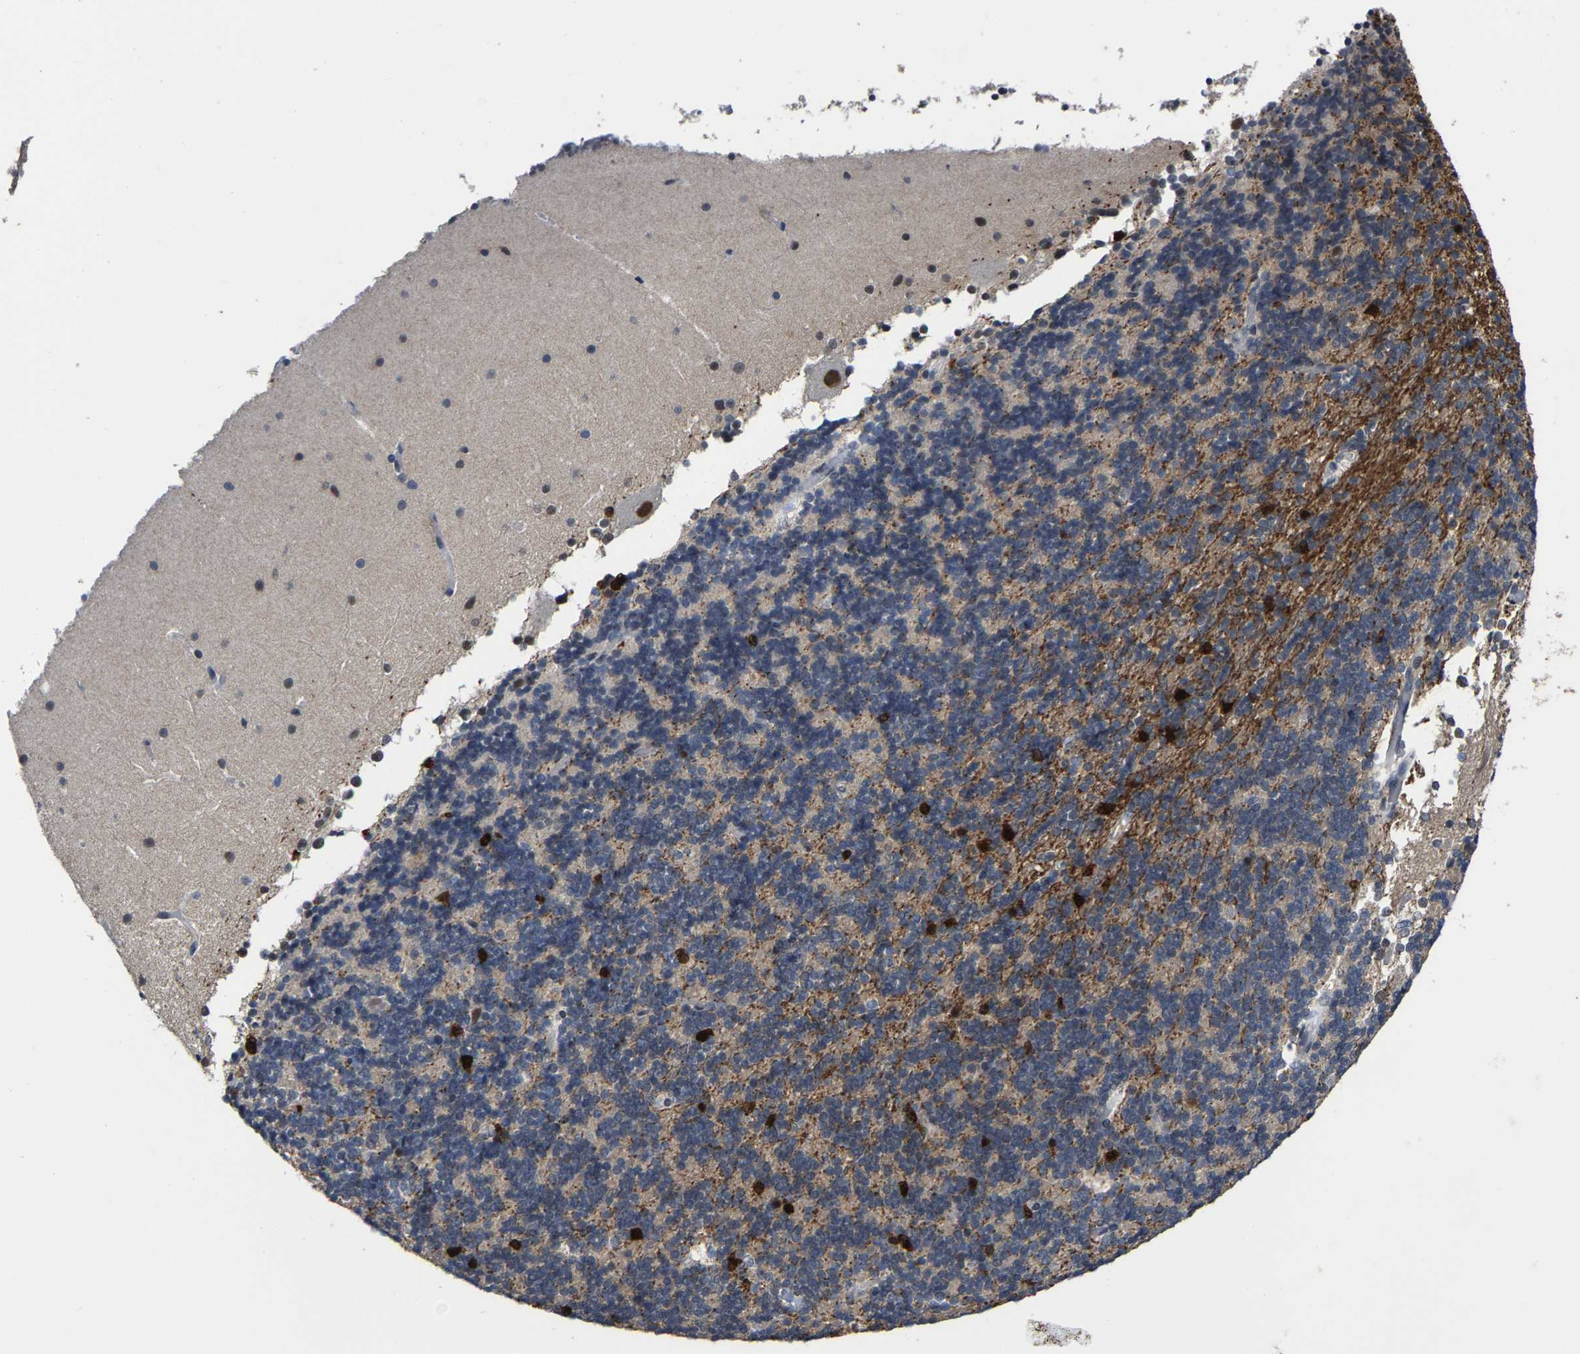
{"staining": {"intensity": "strong", "quantity": "<25%", "location": "nuclear"}, "tissue": "cerebellum", "cell_type": "Cells in granular layer", "image_type": "normal", "snomed": [{"axis": "morphology", "description": "Normal tissue, NOS"}, {"axis": "topography", "description": "Cerebellum"}], "caption": "DAB immunohistochemical staining of unremarkable cerebellum demonstrates strong nuclear protein expression in about <25% of cells in granular layer.", "gene": "FGD3", "patient": {"sex": "female", "age": 19}}